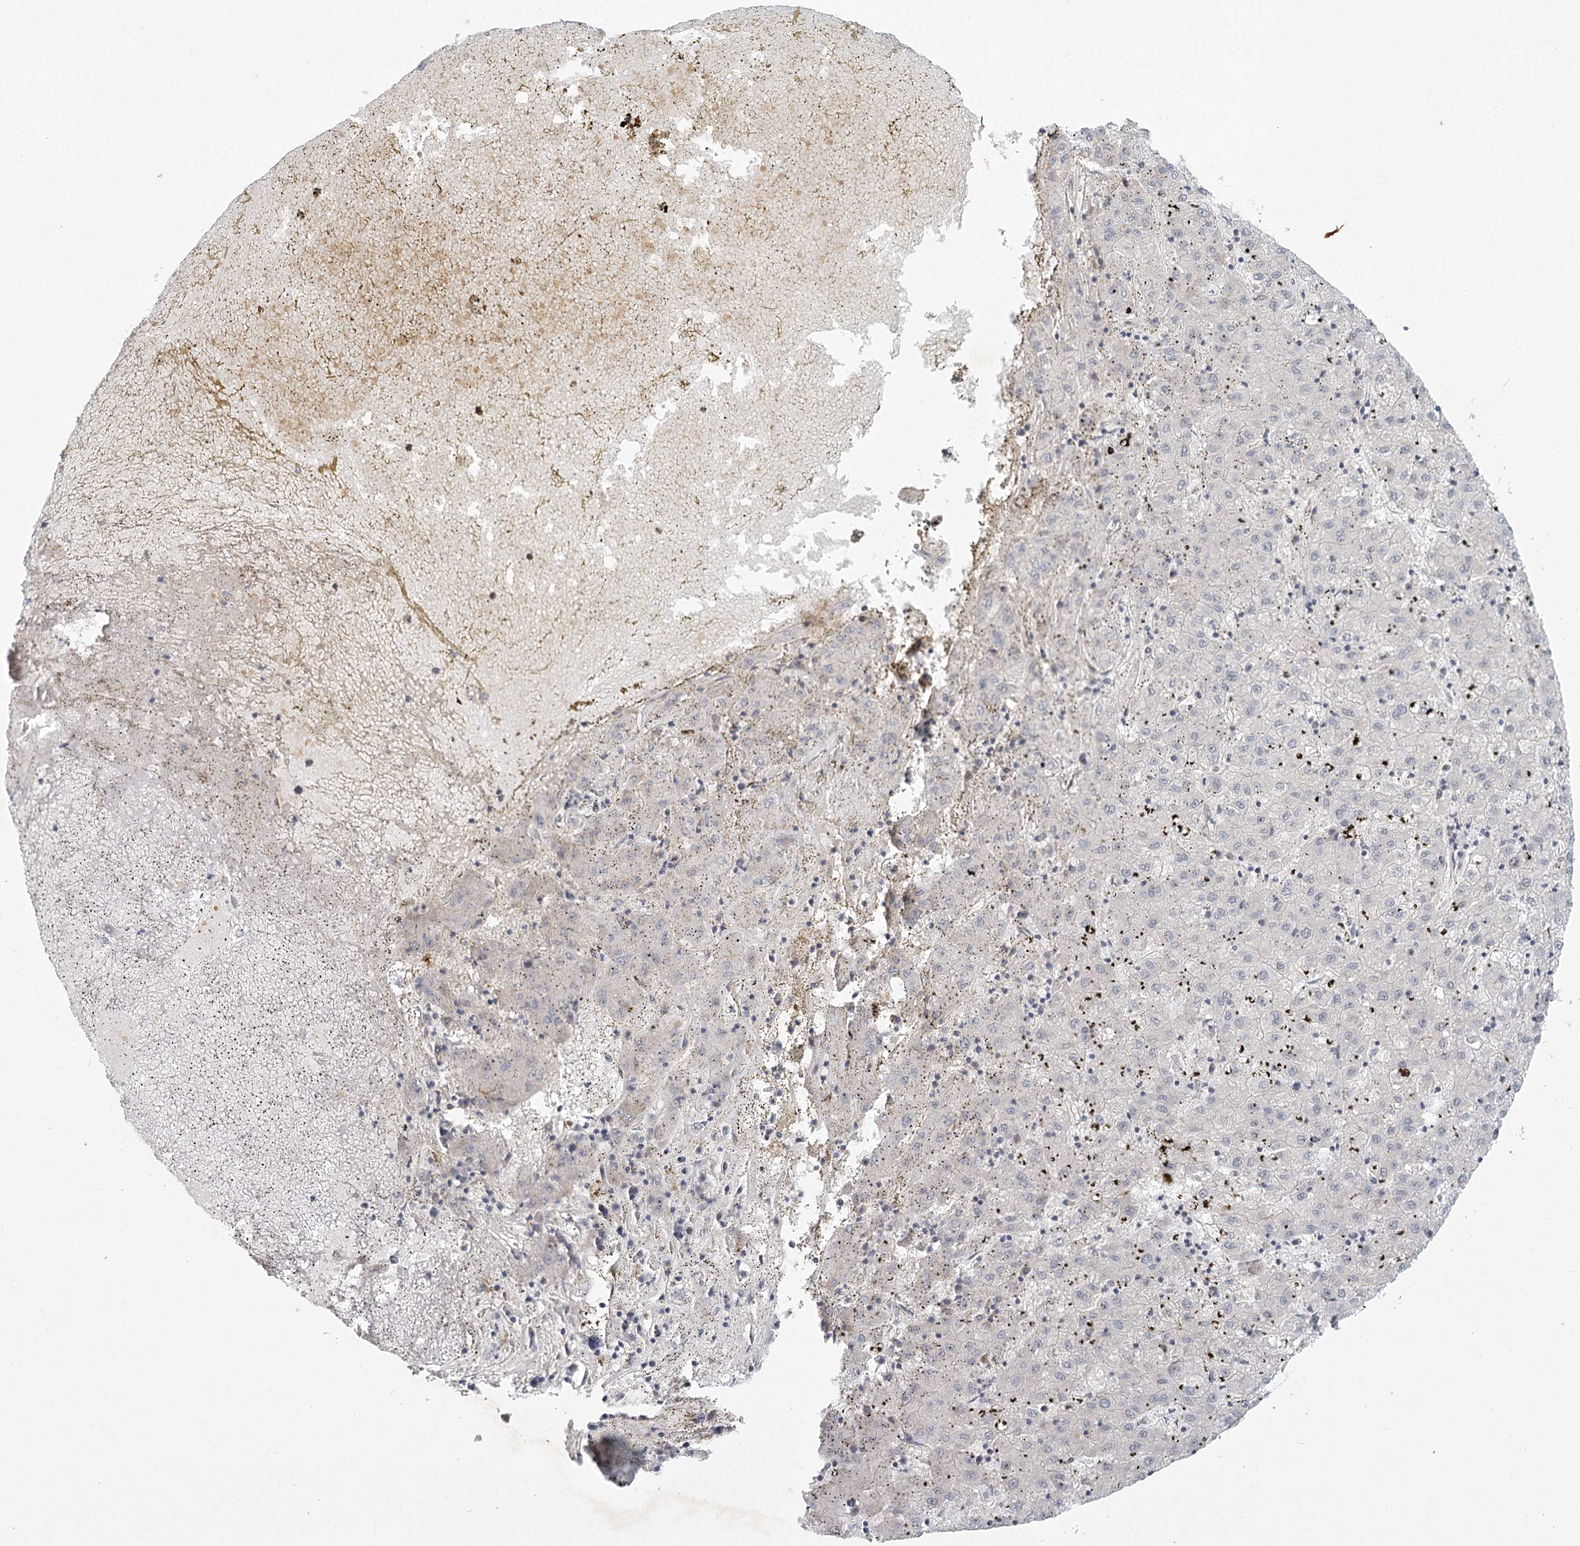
{"staining": {"intensity": "negative", "quantity": "none", "location": "none"}, "tissue": "liver cancer", "cell_type": "Tumor cells", "image_type": "cancer", "snomed": [{"axis": "morphology", "description": "Carcinoma, Hepatocellular, NOS"}, {"axis": "topography", "description": "Liver"}], "caption": "Tumor cells show no significant protein staining in liver cancer.", "gene": "MEPE", "patient": {"sex": "male", "age": 72}}